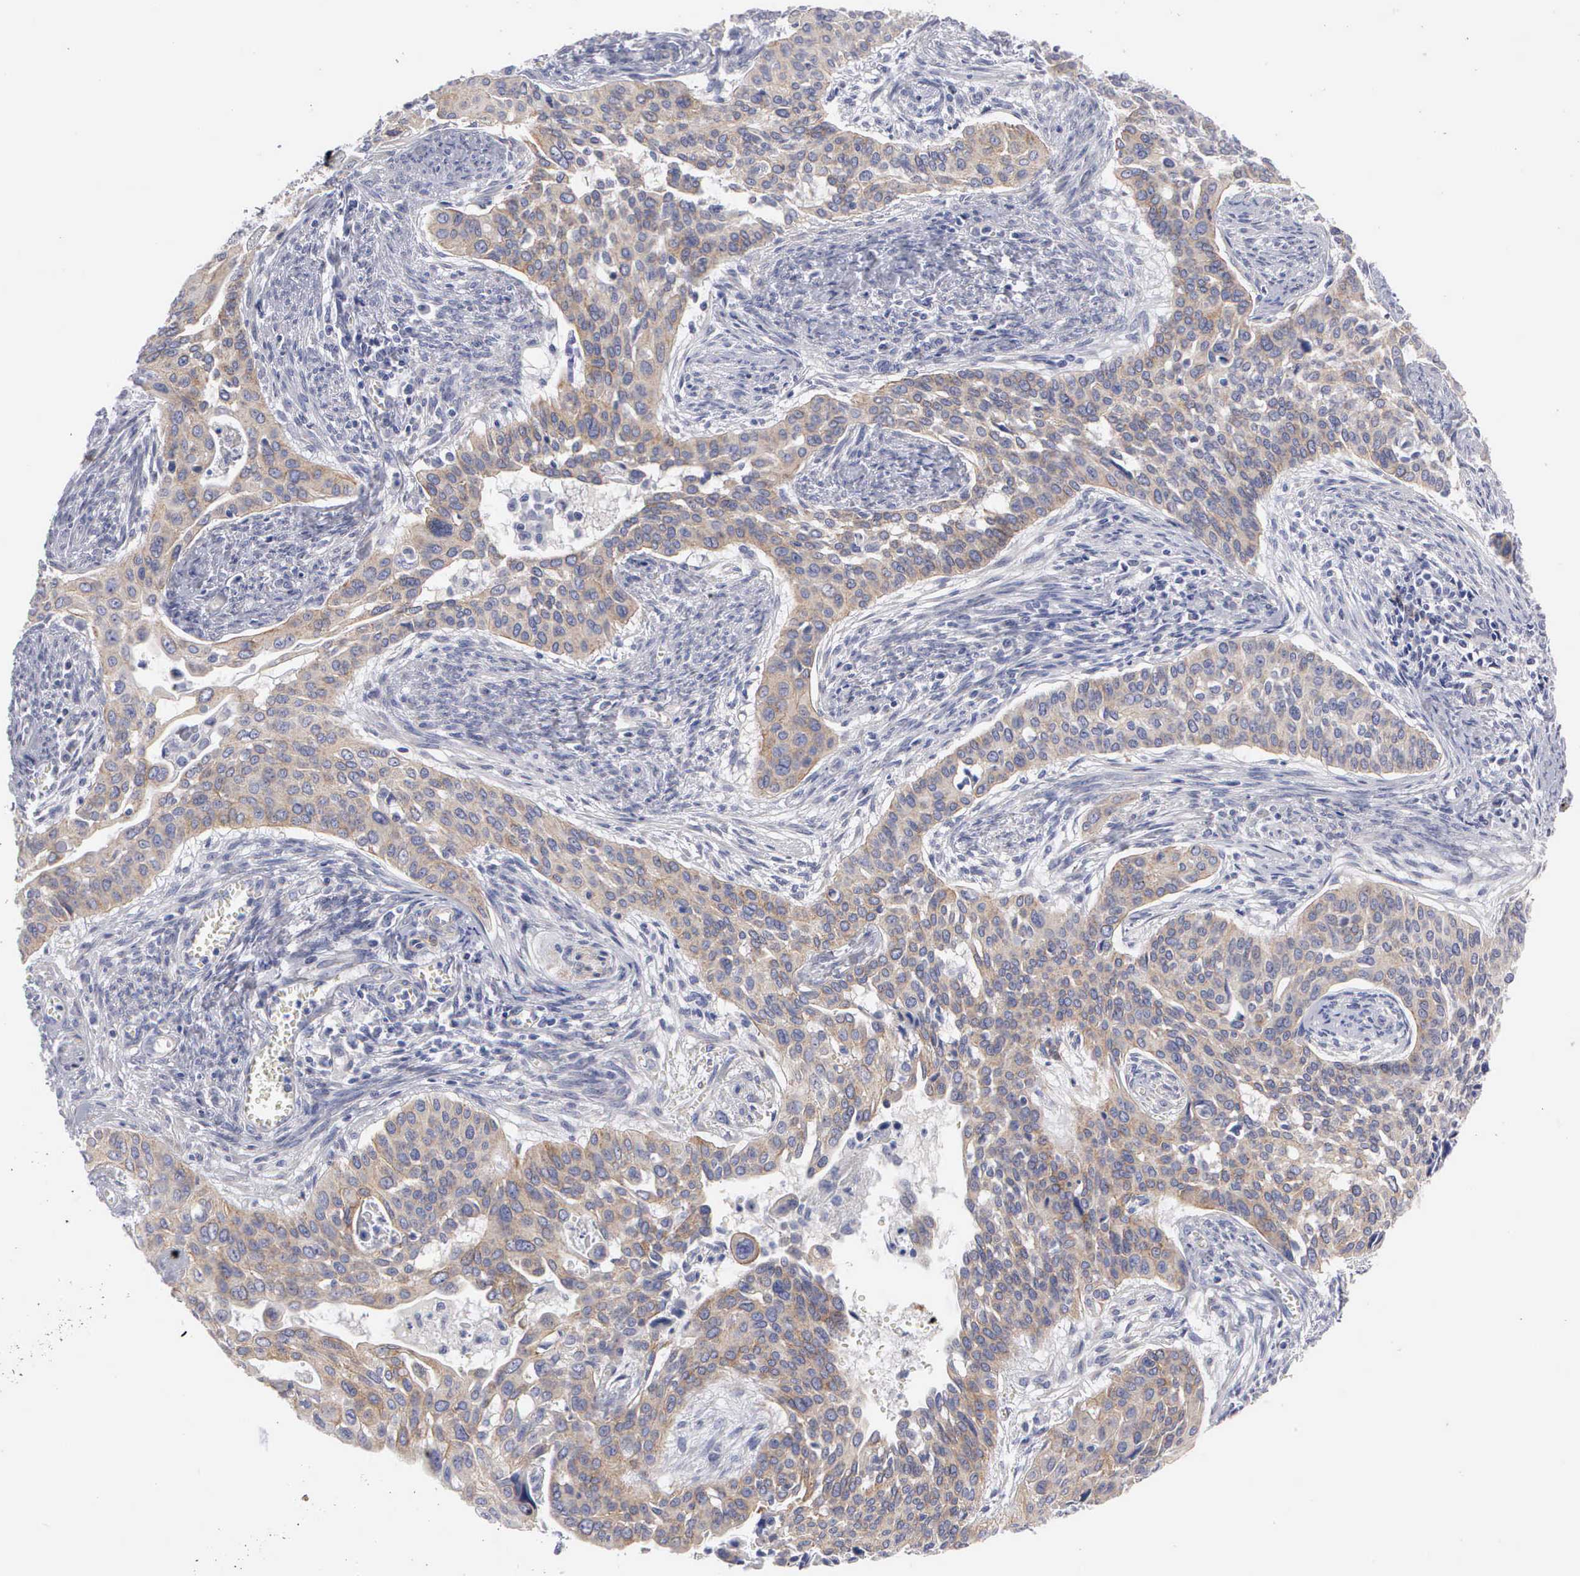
{"staining": {"intensity": "moderate", "quantity": ">75%", "location": "cytoplasmic/membranous"}, "tissue": "cervical cancer", "cell_type": "Tumor cells", "image_type": "cancer", "snomed": [{"axis": "morphology", "description": "Squamous cell carcinoma, NOS"}, {"axis": "topography", "description": "Cervix"}], "caption": "Immunohistochemical staining of human squamous cell carcinoma (cervical) shows moderate cytoplasmic/membranous protein positivity in about >75% of tumor cells.", "gene": "CEP170B", "patient": {"sex": "female", "age": 34}}